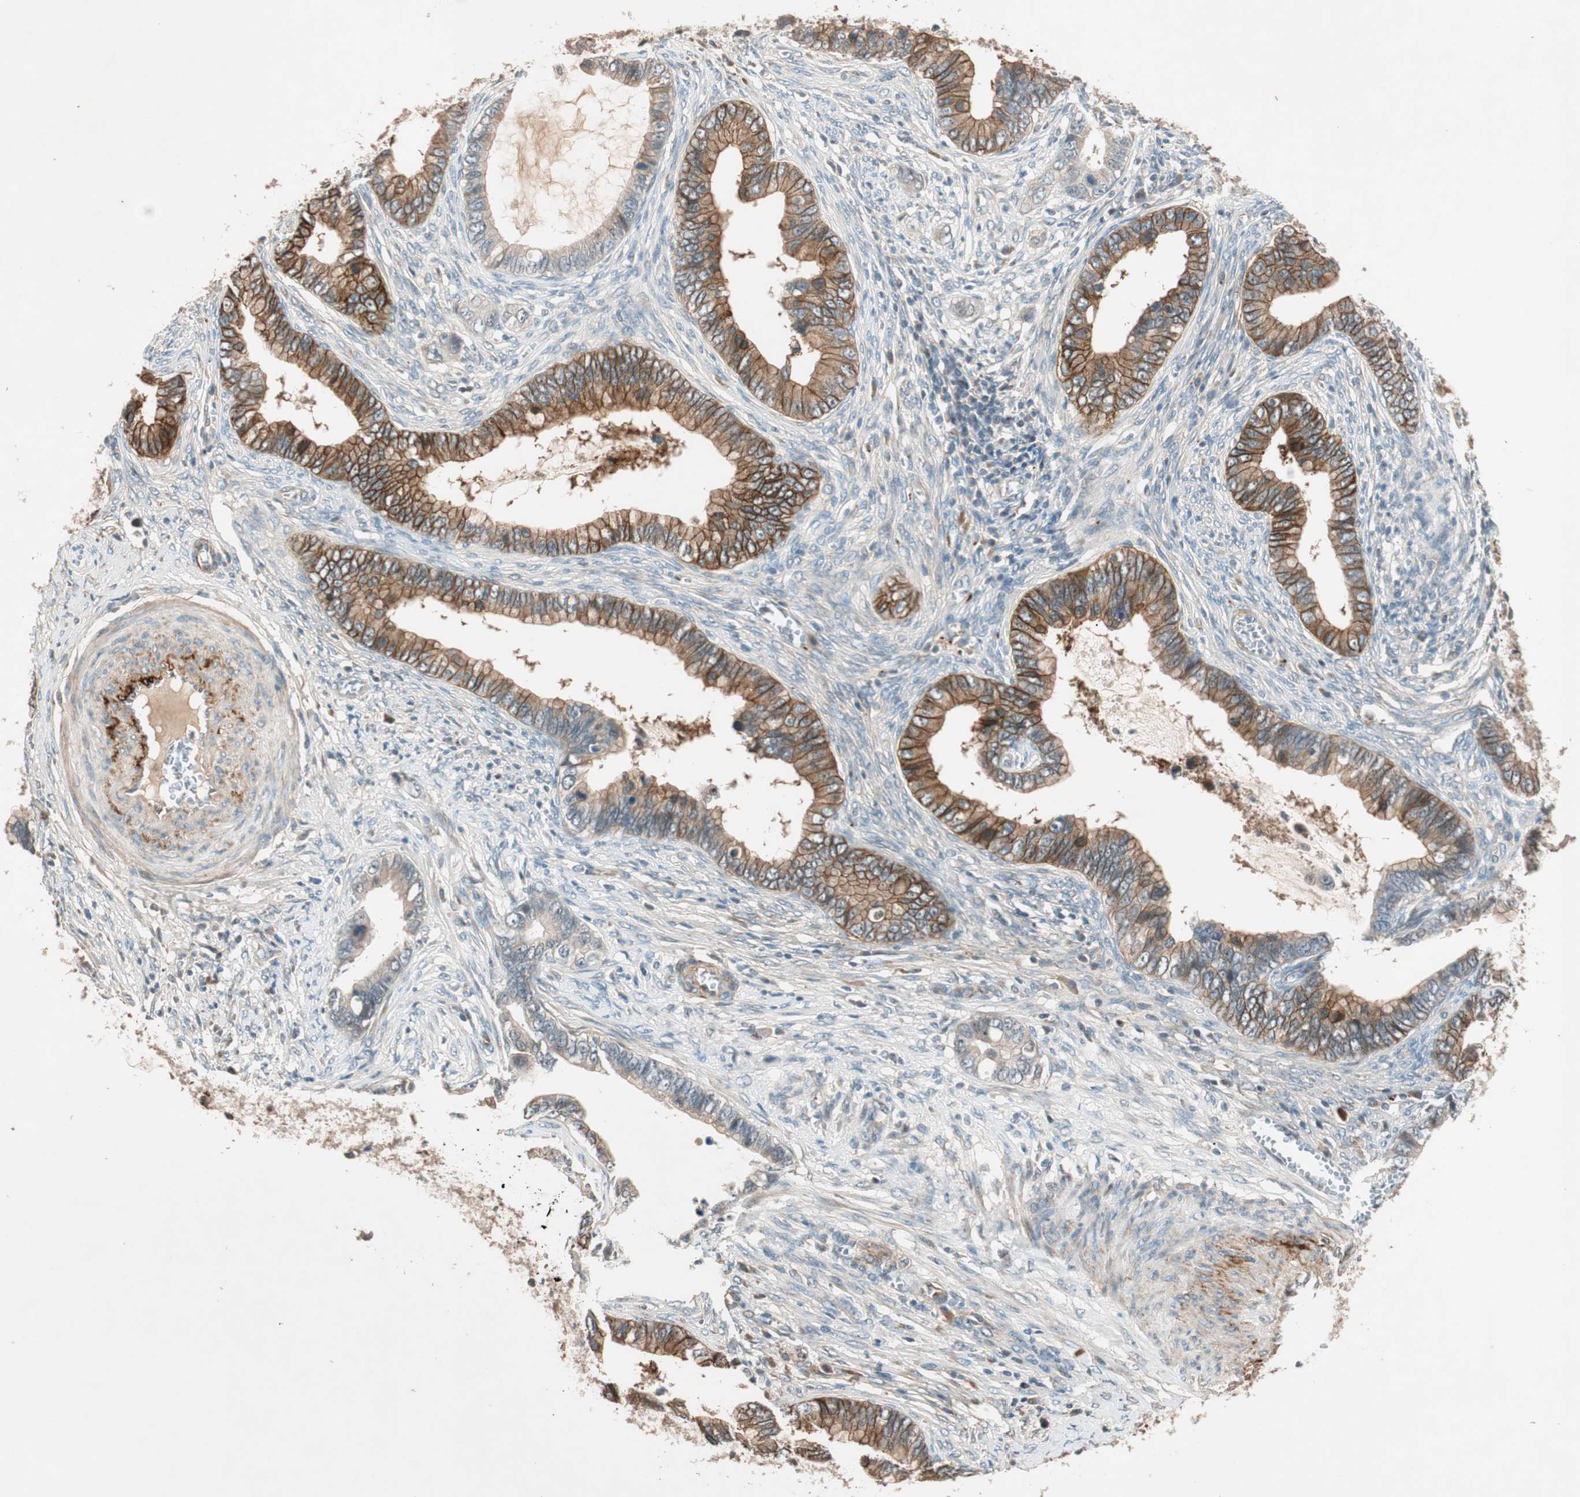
{"staining": {"intensity": "strong", "quantity": "25%-75%", "location": "cytoplasmic/membranous"}, "tissue": "cervical cancer", "cell_type": "Tumor cells", "image_type": "cancer", "snomed": [{"axis": "morphology", "description": "Adenocarcinoma, NOS"}, {"axis": "topography", "description": "Cervix"}], "caption": "Tumor cells display strong cytoplasmic/membranous staining in about 25%-75% of cells in cervical adenocarcinoma.", "gene": "EPHA6", "patient": {"sex": "female", "age": 44}}